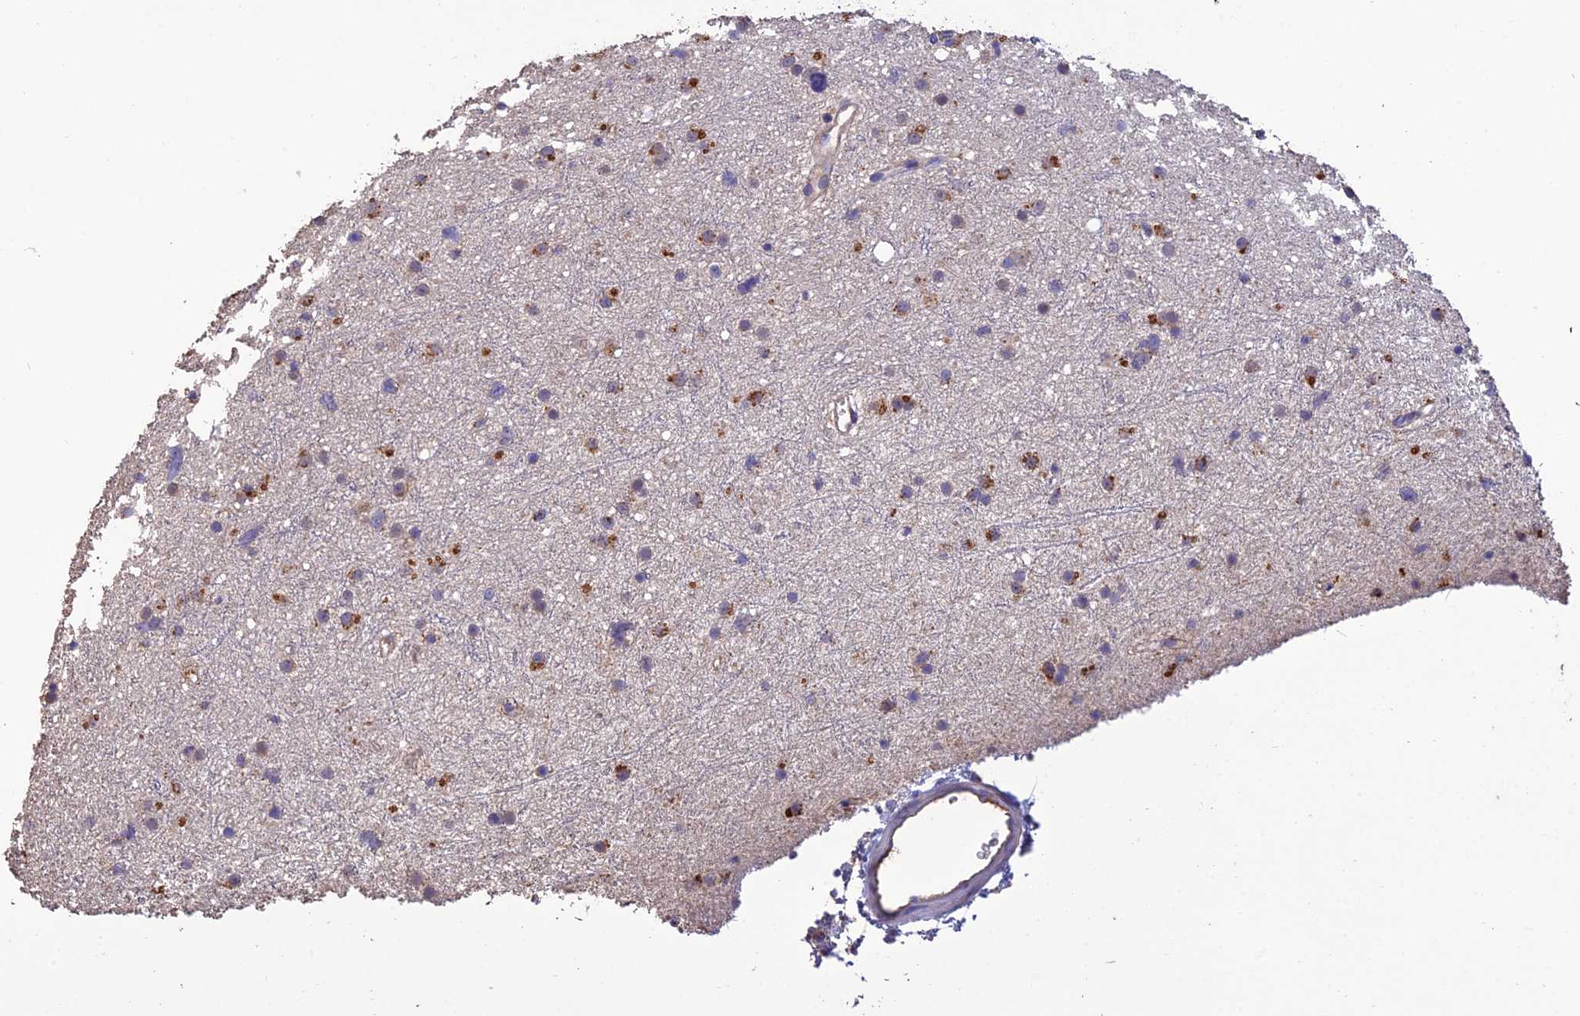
{"staining": {"intensity": "moderate", "quantity": "25%-75%", "location": "cytoplasmic/membranous"}, "tissue": "glioma", "cell_type": "Tumor cells", "image_type": "cancer", "snomed": [{"axis": "morphology", "description": "Glioma, malignant, Low grade"}, {"axis": "topography", "description": "Cerebral cortex"}], "caption": "Glioma stained with a brown dye displays moderate cytoplasmic/membranous positive staining in approximately 25%-75% of tumor cells.", "gene": "MIOS", "patient": {"sex": "female", "age": 39}}